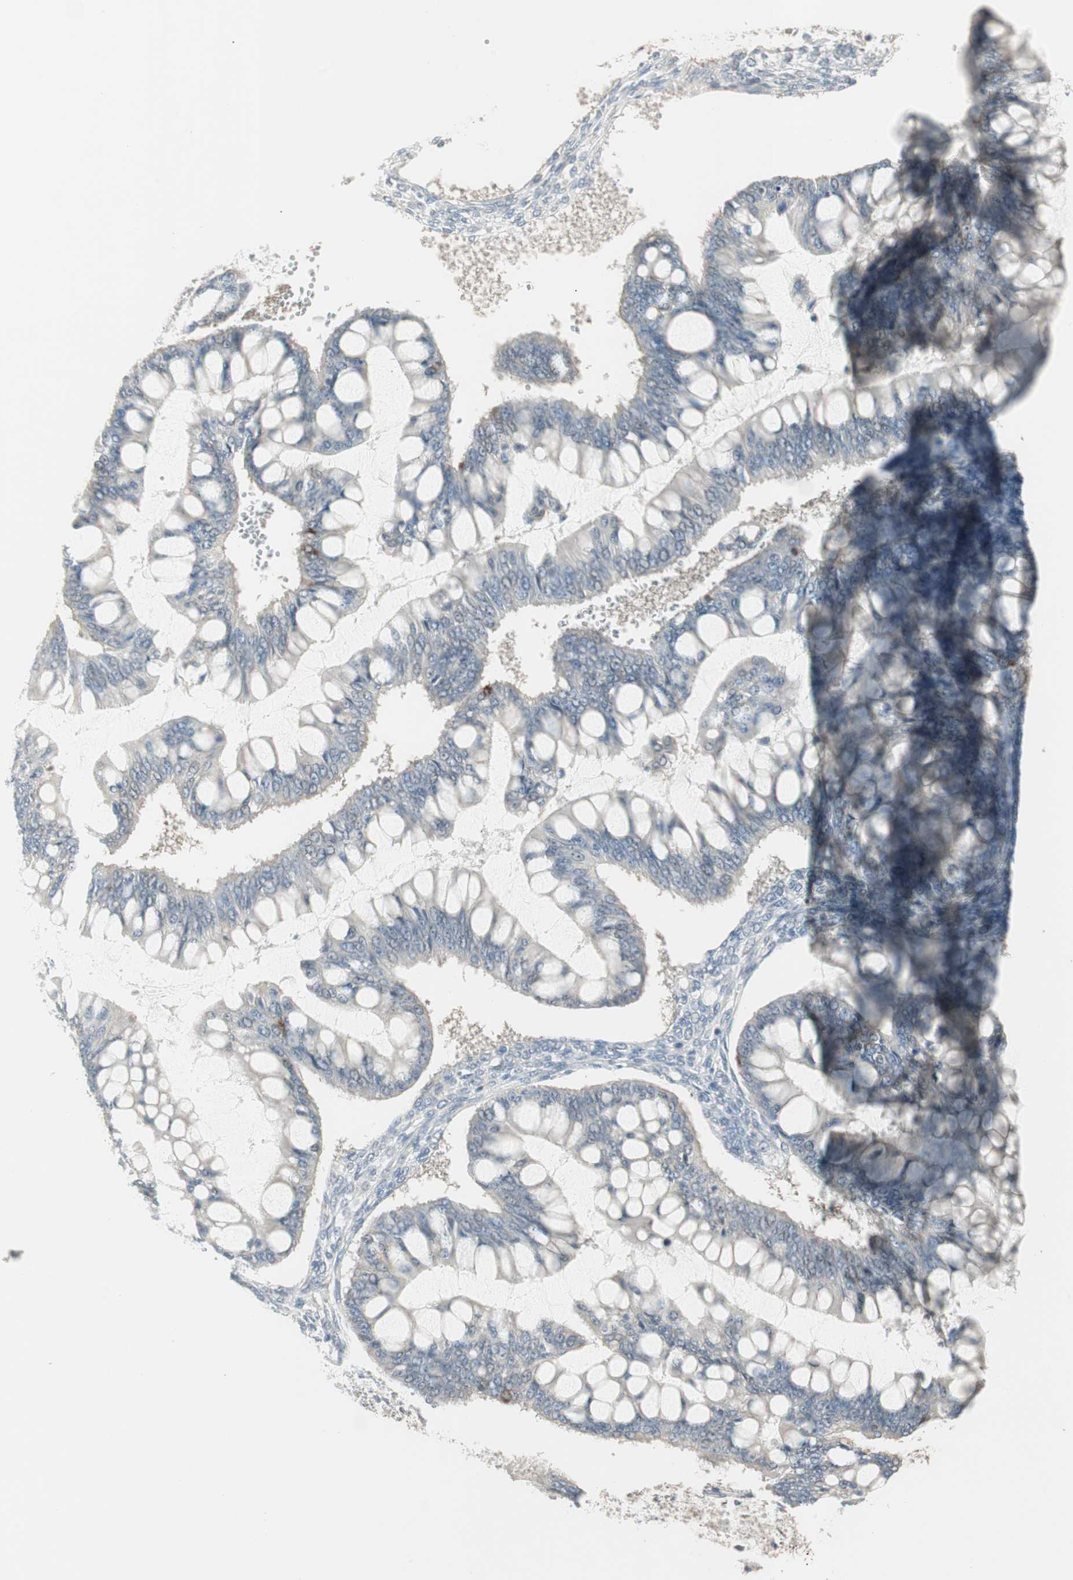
{"staining": {"intensity": "weak", "quantity": "25%-75%", "location": "cytoplasmic/membranous"}, "tissue": "ovarian cancer", "cell_type": "Tumor cells", "image_type": "cancer", "snomed": [{"axis": "morphology", "description": "Cystadenocarcinoma, mucinous, NOS"}, {"axis": "topography", "description": "Ovary"}], "caption": "Protein expression analysis of human mucinous cystadenocarcinoma (ovarian) reveals weak cytoplasmic/membranous expression in approximately 25%-75% of tumor cells.", "gene": "PDZK1", "patient": {"sex": "female", "age": 73}}